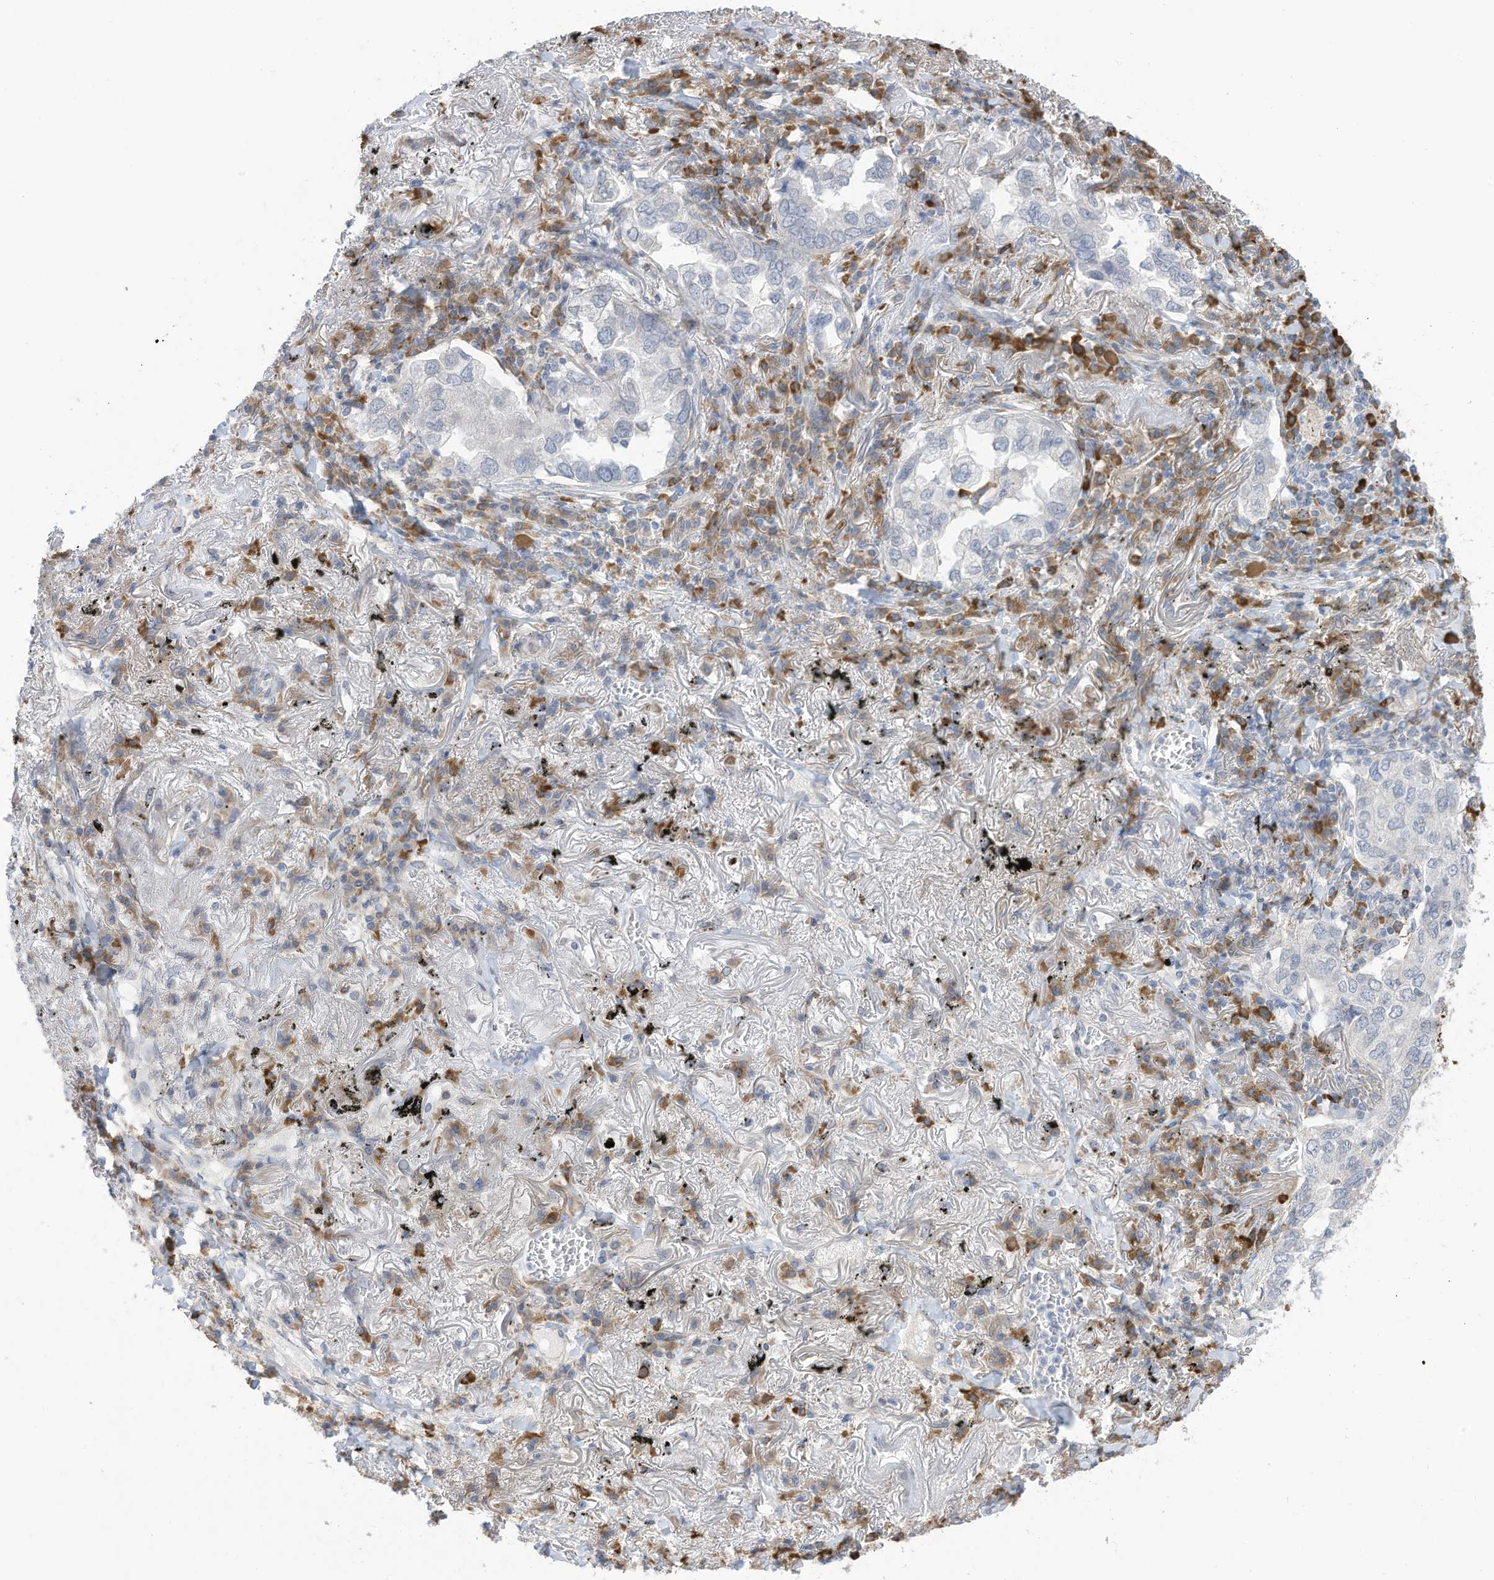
{"staining": {"intensity": "negative", "quantity": "none", "location": "none"}, "tissue": "lung cancer", "cell_type": "Tumor cells", "image_type": "cancer", "snomed": [{"axis": "morphology", "description": "Adenocarcinoma, NOS"}, {"axis": "topography", "description": "Lung"}], "caption": "High power microscopy image of an immunohistochemistry image of lung adenocarcinoma, revealing no significant staining in tumor cells.", "gene": "ZNF292", "patient": {"sex": "male", "age": 65}}